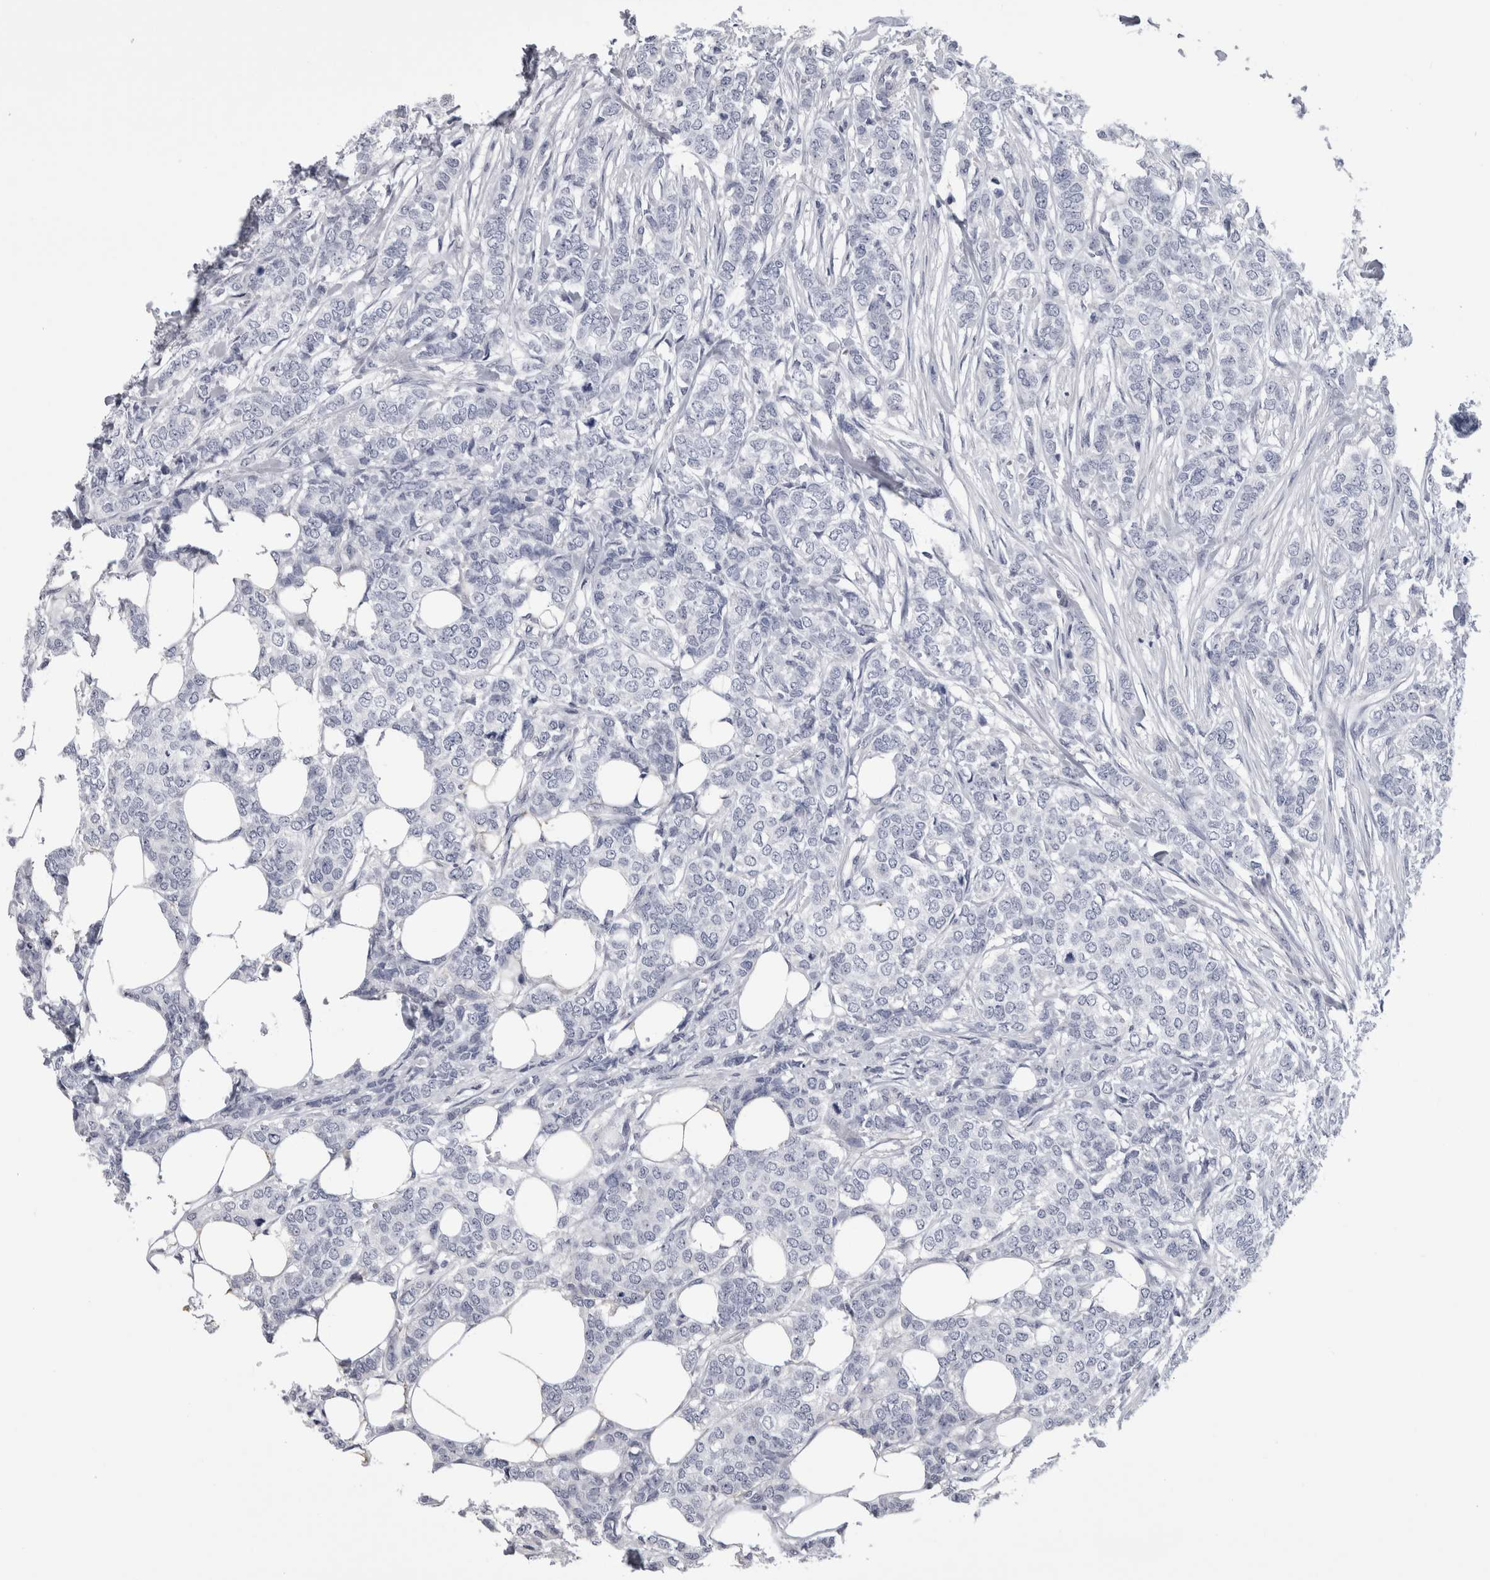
{"staining": {"intensity": "negative", "quantity": "none", "location": "none"}, "tissue": "breast cancer", "cell_type": "Tumor cells", "image_type": "cancer", "snomed": [{"axis": "morphology", "description": "Lobular carcinoma"}, {"axis": "topography", "description": "Skin"}, {"axis": "topography", "description": "Breast"}], "caption": "Human lobular carcinoma (breast) stained for a protein using immunohistochemistry (IHC) shows no expression in tumor cells.", "gene": "AFMID", "patient": {"sex": "female", "age": 46}}